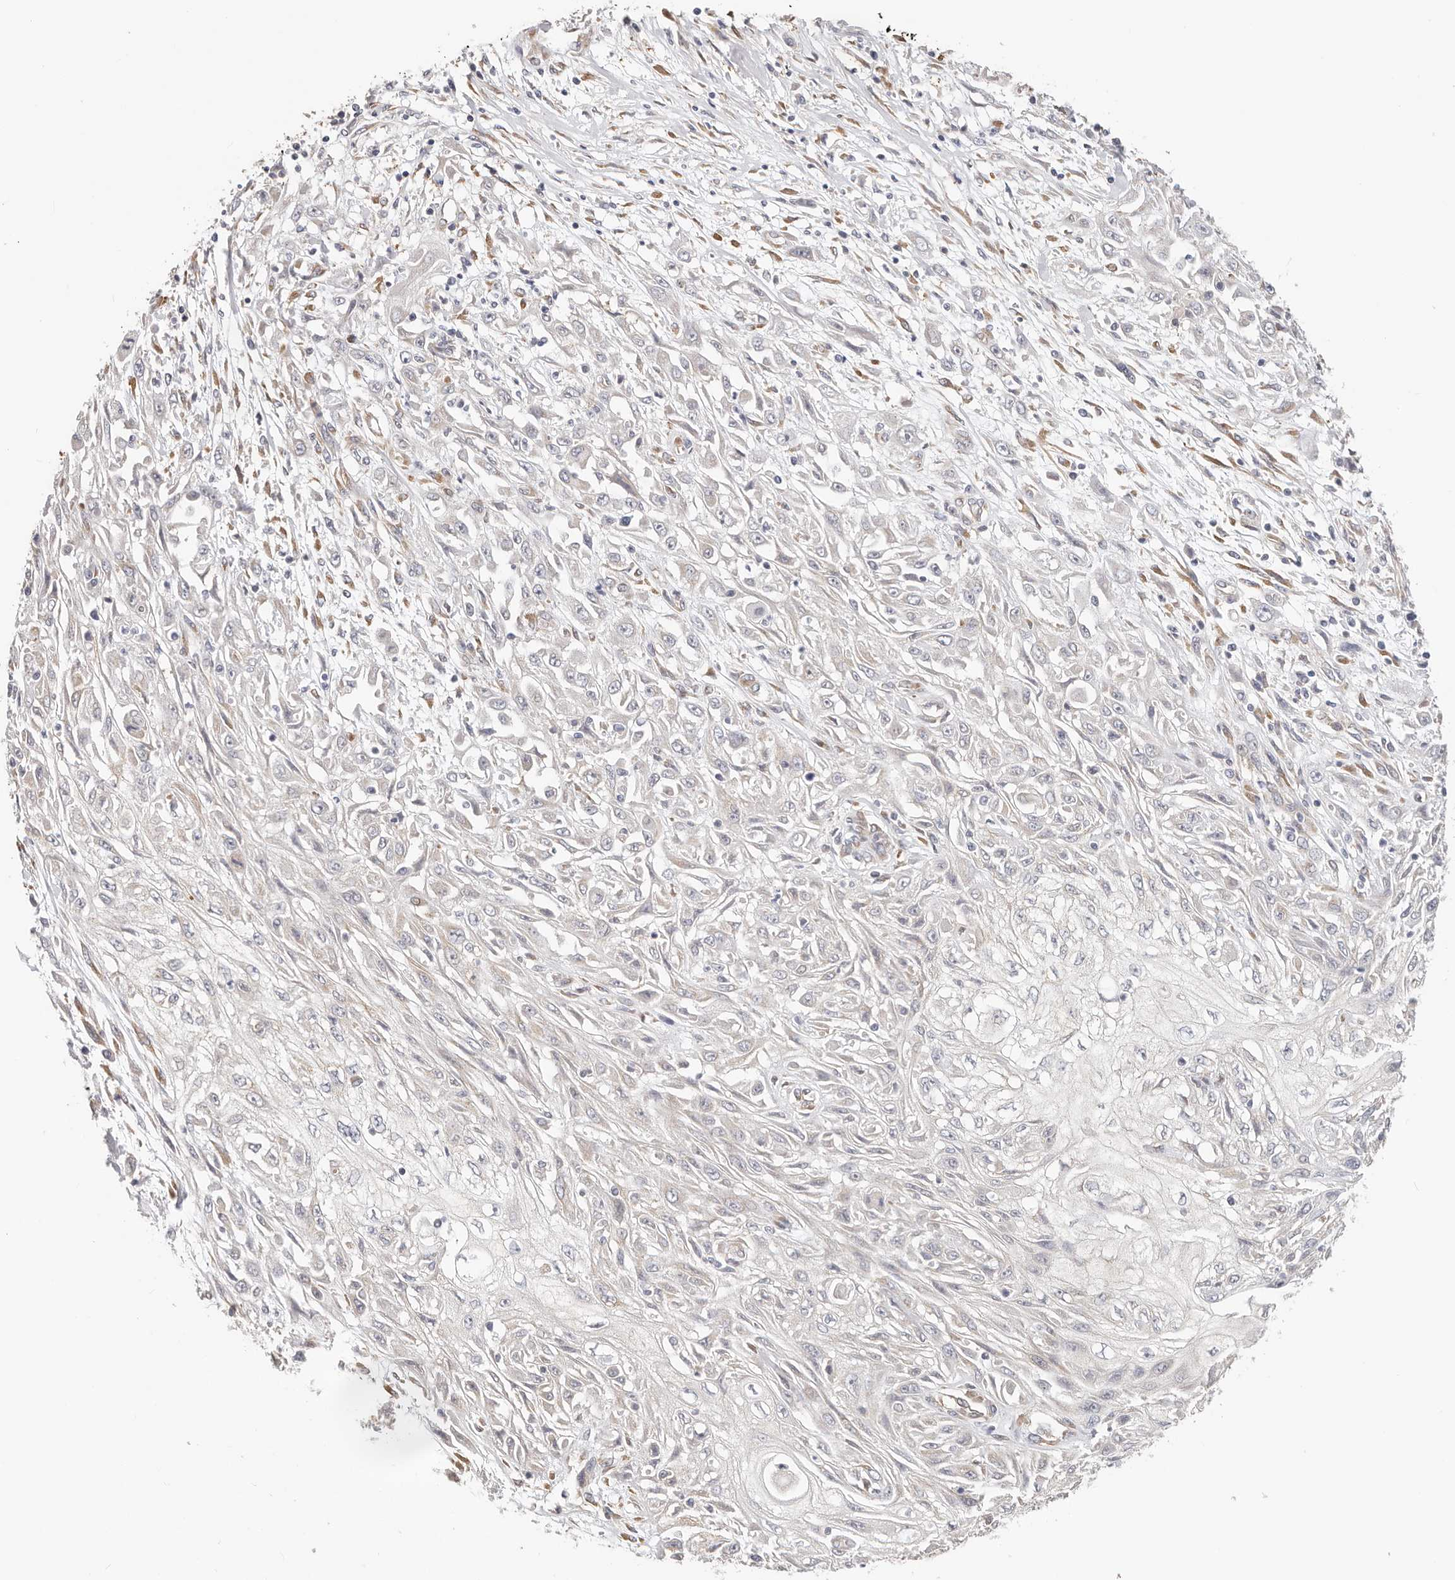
{"staining": {"intensity": "negative", "quantity": "none", "location": "none"}, "tissue": "skin cancer", "cell_type": "Tumor cells", "image_type": "cancer", "snomed": [{"axis": "morphology", "description": "Squamous cell carcinoma, NOS"}, {"axis": "morphology", "description": "Squamous cell carcinoma, metastatic, NOS"}, {"axis": "topography", "description": "Skin"}, {"axis": "topography", "description": "Lymph node"}], "caption": "Immunohistochemistry photomicrograph of neoplastic tissue: skin cancer (squamous cell carcinoma) stained with DAB (3,3'-diaminobenzidine) displays no significant protein positivity in tumor cells.", "gene": "AFDN", "patient": {"sex": "male", "age": 75}}